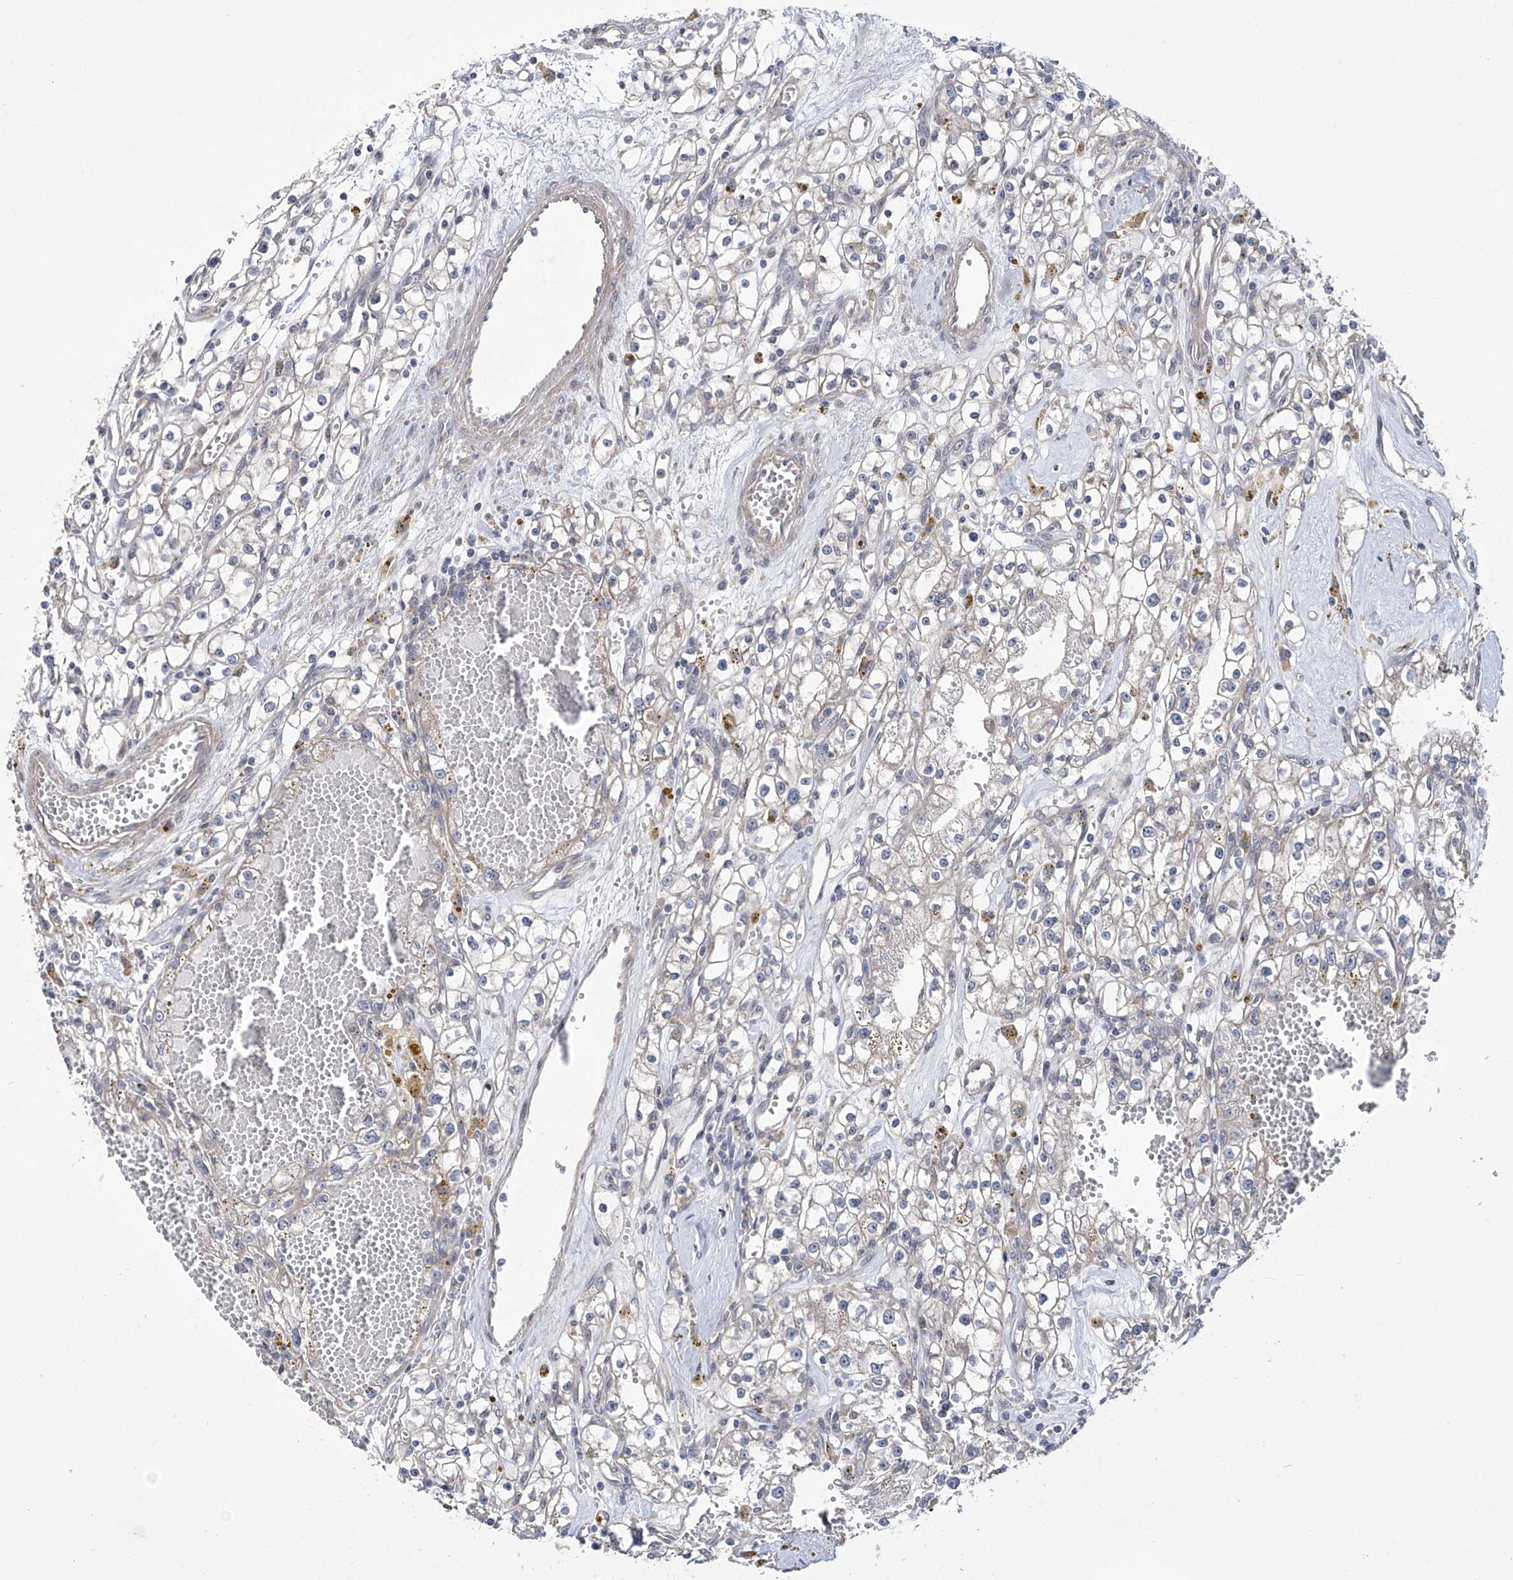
{"staining": {"intensity": "negative", "quantity": "none", "location": "none"}, "tissue": "renal cancer", "cell_type": "Tumor cells", "image_type": "cancer", "snomed": [{"axis": "morphology", "description": "Adenocarcinoma, NOS"}, {"axis": "topography", "description": "Kidney"}], "caption": "High power microscopy micrograph of an immunohistochemistry (IHC) image of renal adenocarcinoma, revealing no significant expression in tumor cells. The staining was performed using DAB to visualize the protein expression in brown, while the nuclei were stained in blue with hematoxylin (Magnification: 20x).", "gene": "TRIM60", "patient": {"sex": "male", "age": 56}}